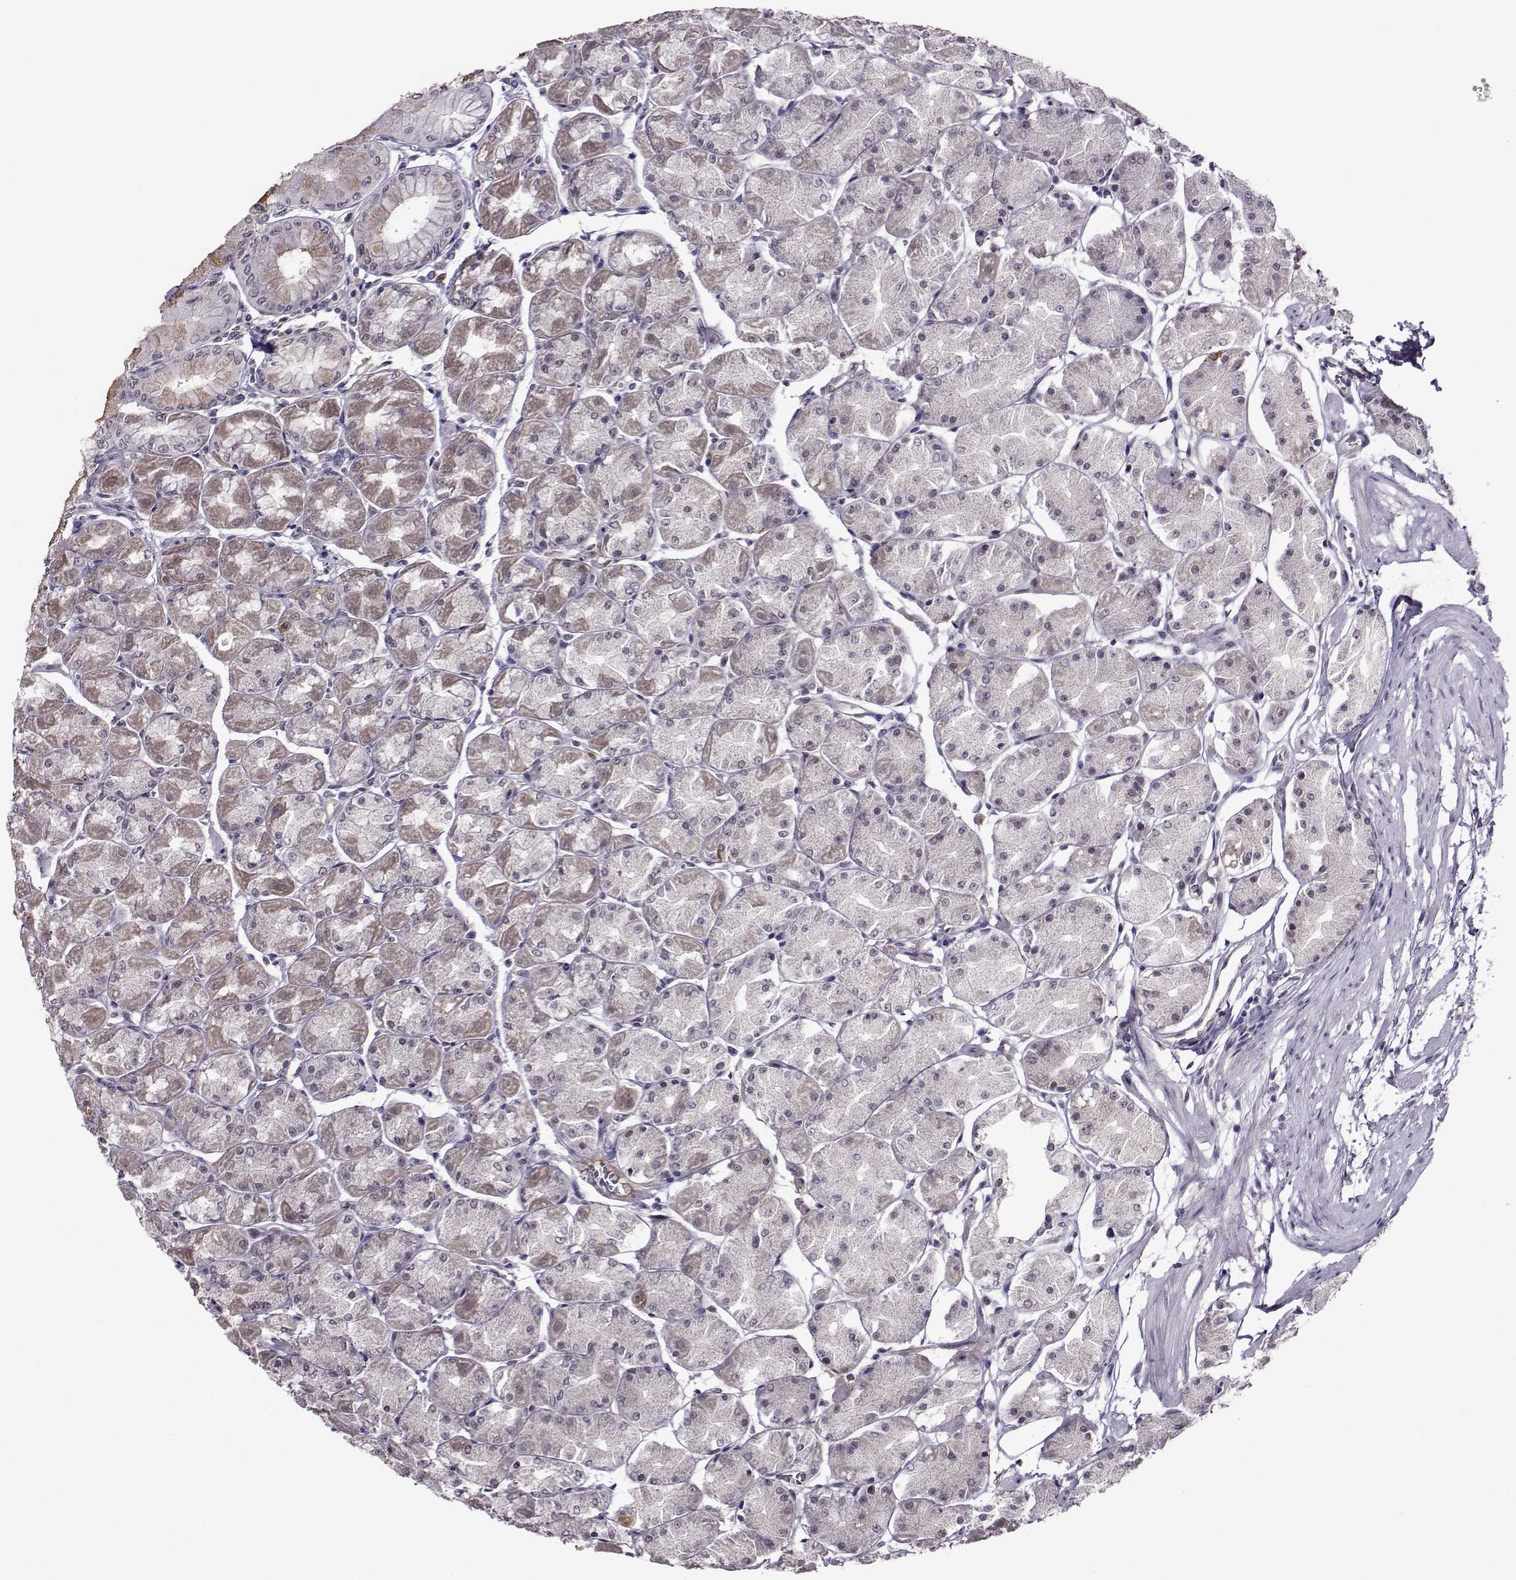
{"staining": {"intensity": "weak", "quantity": "25%-75%", "location": "cytoplasmic/membranous"}, "tissue": "stomach", "cell_type": "Glandular cells", "image_type": "normal", "snomed": [{"axis": "morphology", "description": "Normal tissue, NOS"}, {"axis": "topography", "description": "Stomach, upper"}], "caption": "A brown stain shows weak cytoplasmic/membranous staining of a protein in glandular cells of normal stomach. (Brightfield microscopy of DAB IHC at high magnification).", "gene": "DDX20", "patient": {"sex": "male", "age": 60}}